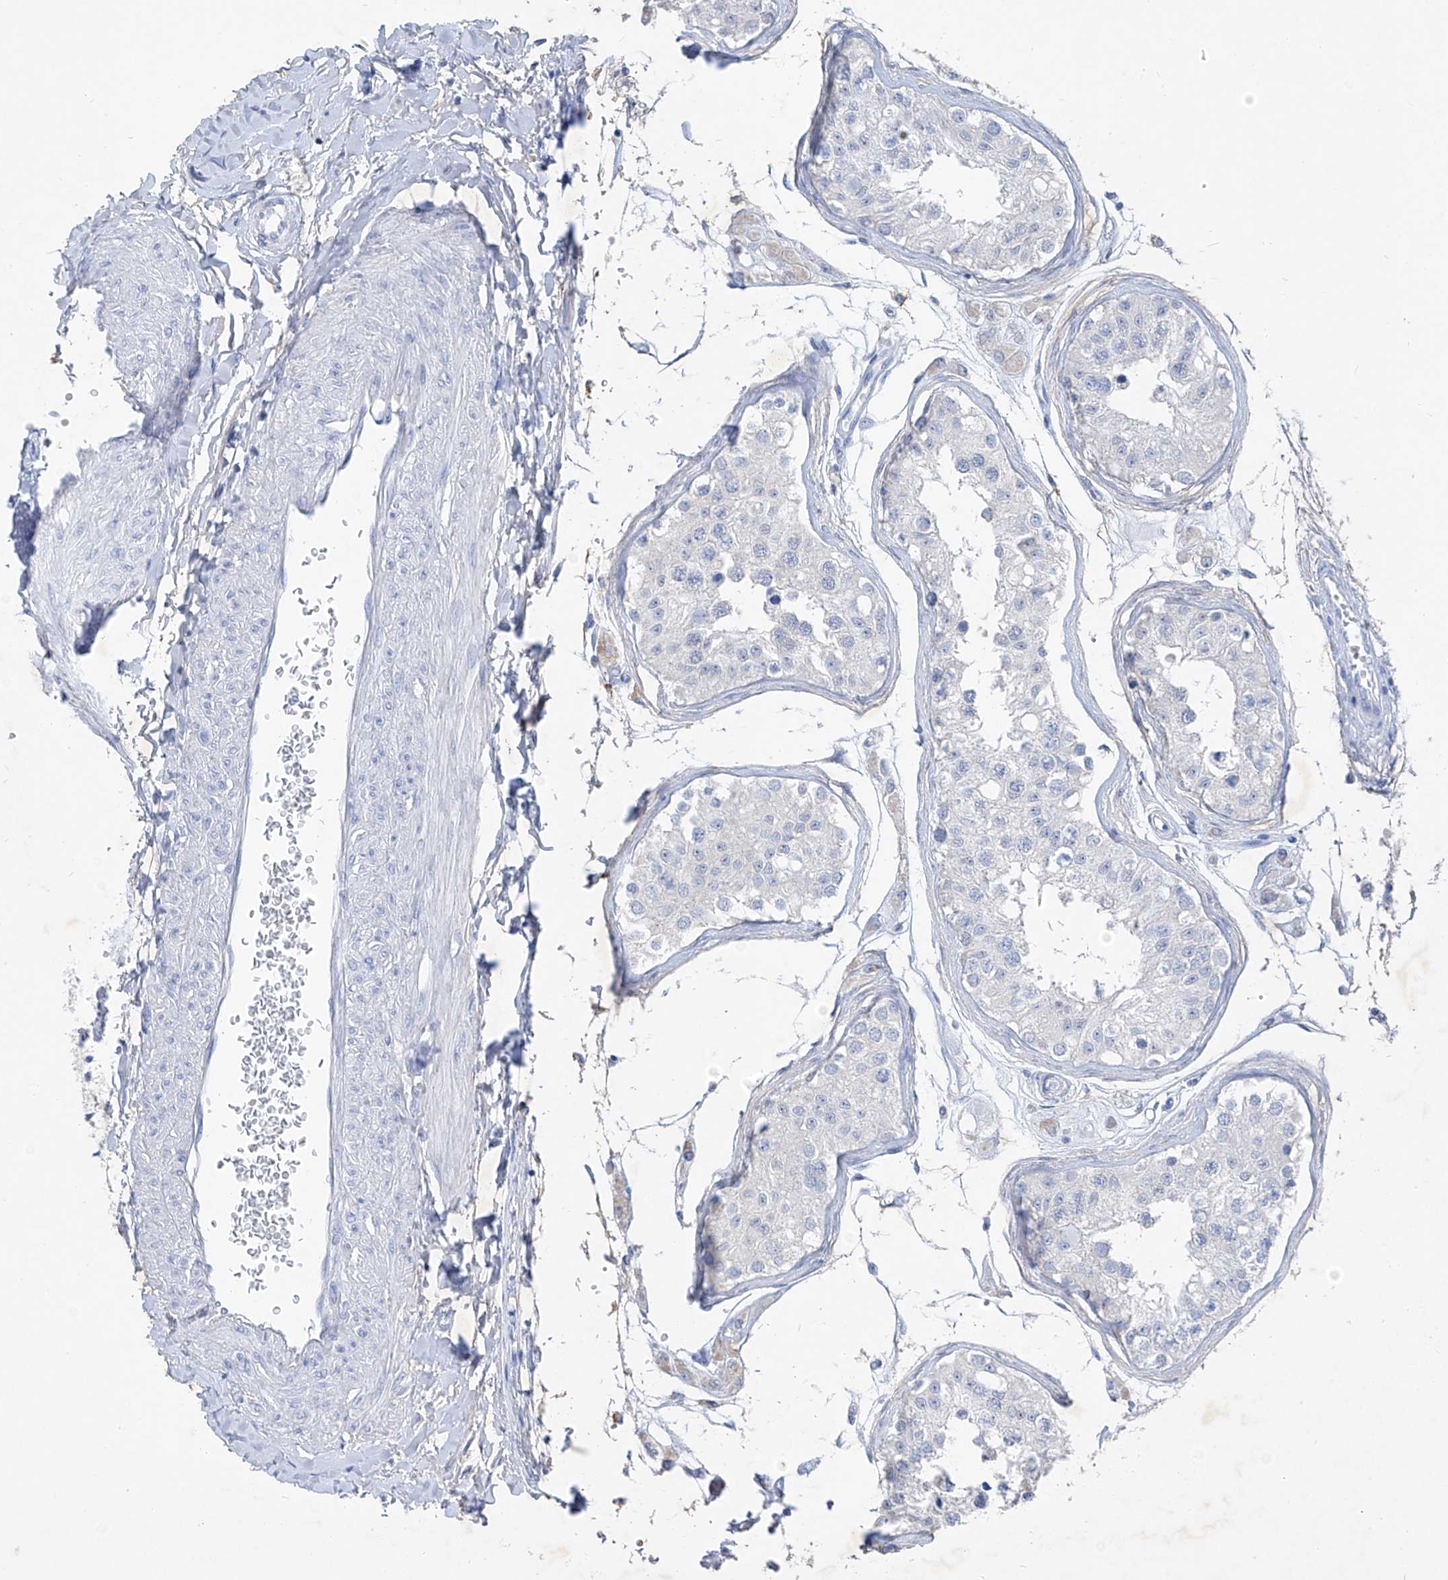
{"staining": {"intensity": "negative", "quantity": "none", "location": "none"}, "tissue": "testis", "cell_type": "Cells in seminiferous ducts", "image_type": "normal", "snomed": [{"axis": "morphology", "description": "Normal tissue, NOS"}, {"axis": "morphology", "description": "Adenocarcinoma, metastatic, NOS"}, {"axis": "topography", "description": "Testis"}], "caption": "Immunohistochemistry histopathology image of normal human testis stained for a protein (brown), which displays no positivity in cells in seminiferous ducts.", "gene": "FRS3", "patient": {"sex": "male", "age": 26}}